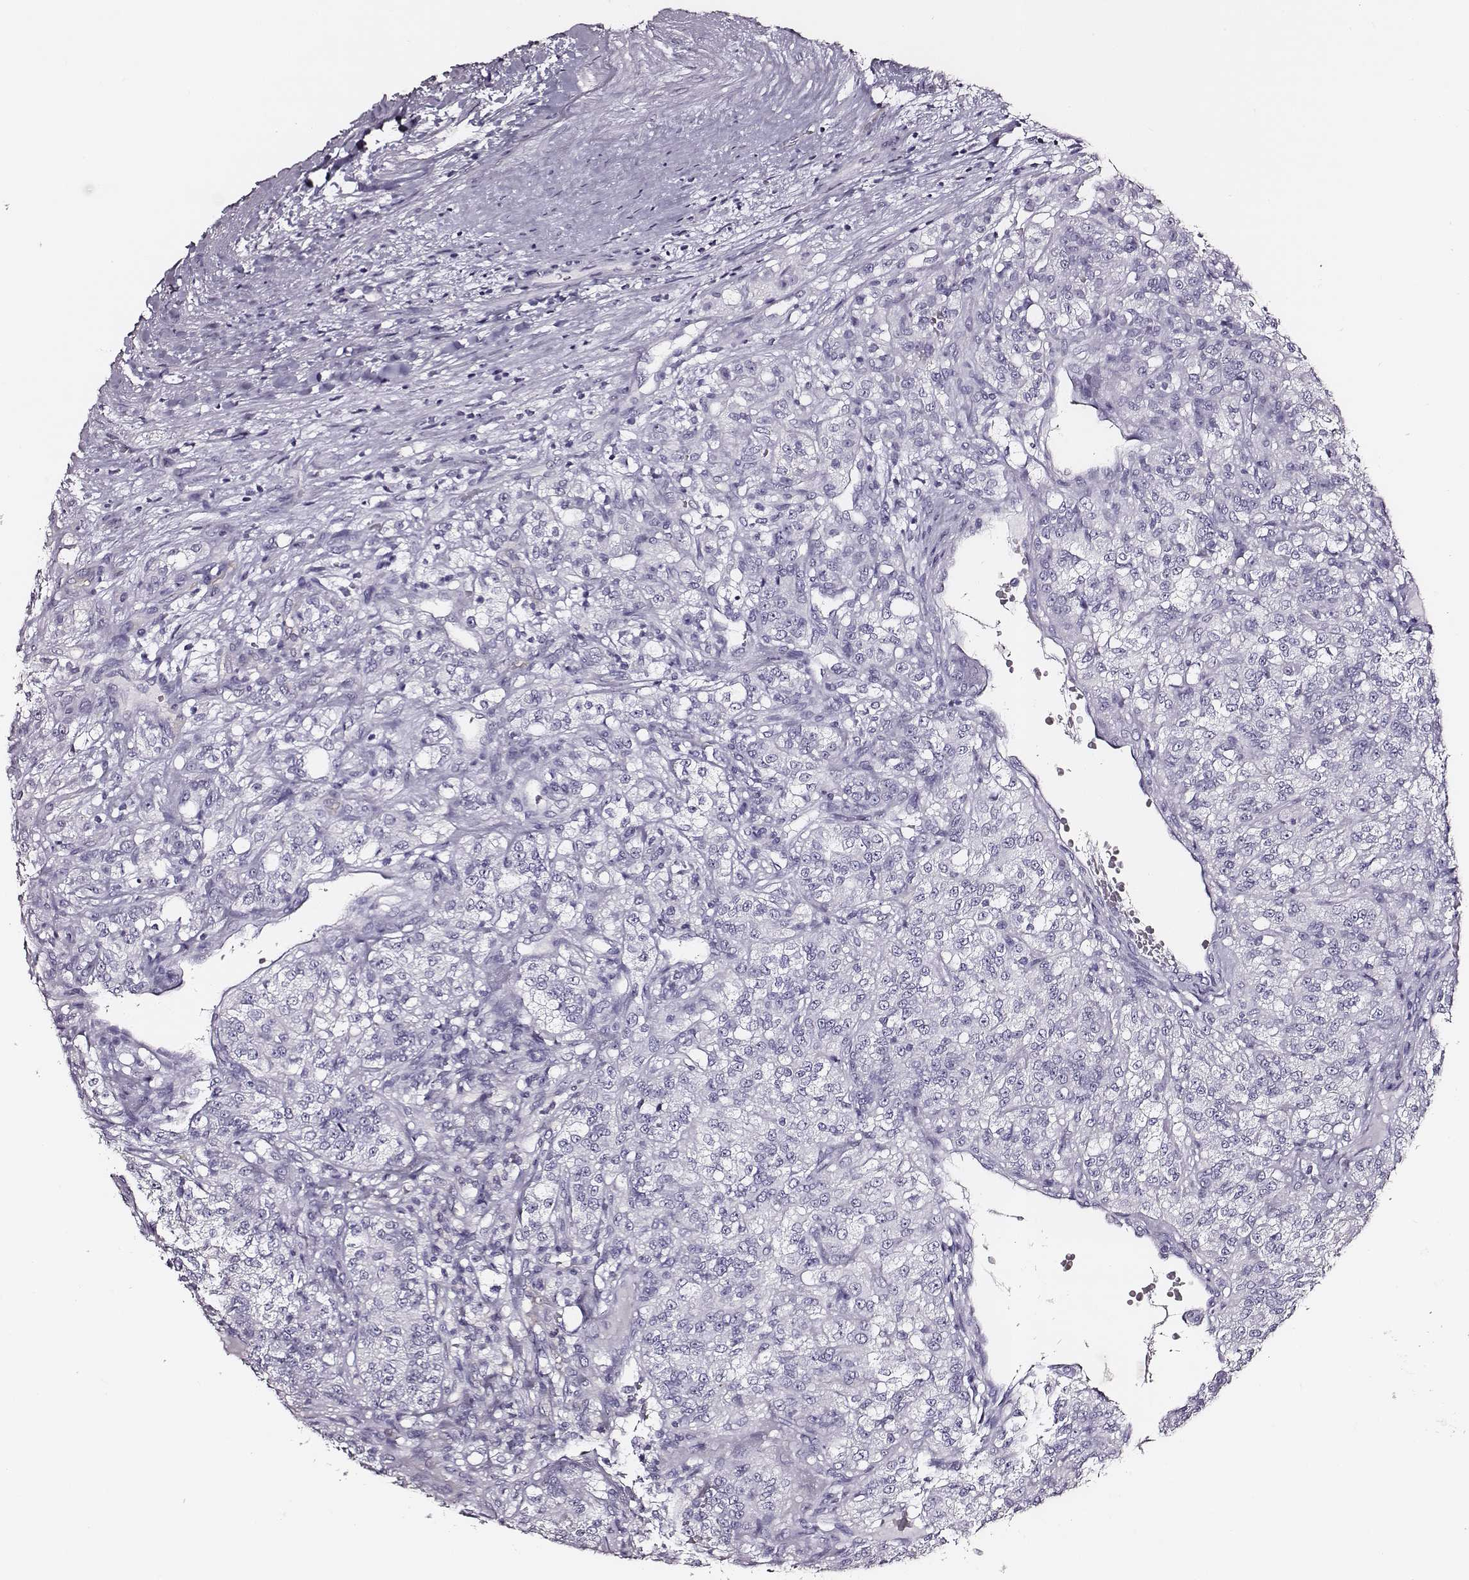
{"staining": {"intensity": "negative", "quantity": "none", "location": "none"}, "tissue": "renal cancer", "cell_type": "Tumor cells", "image_type": "cancer", "snomed": [{"axis": "morphology", "description": "Adenocarcinoma, NOS"}, {"axis": "topography", "description": "Kidney"}], "caption": "This is a micrograph of immunohistochemistry (IHC) staining of renal cancer, which shows no expression in tumor cells.", "gene": "DPEP1", "patient": {"sex": "female", "age": 63}}